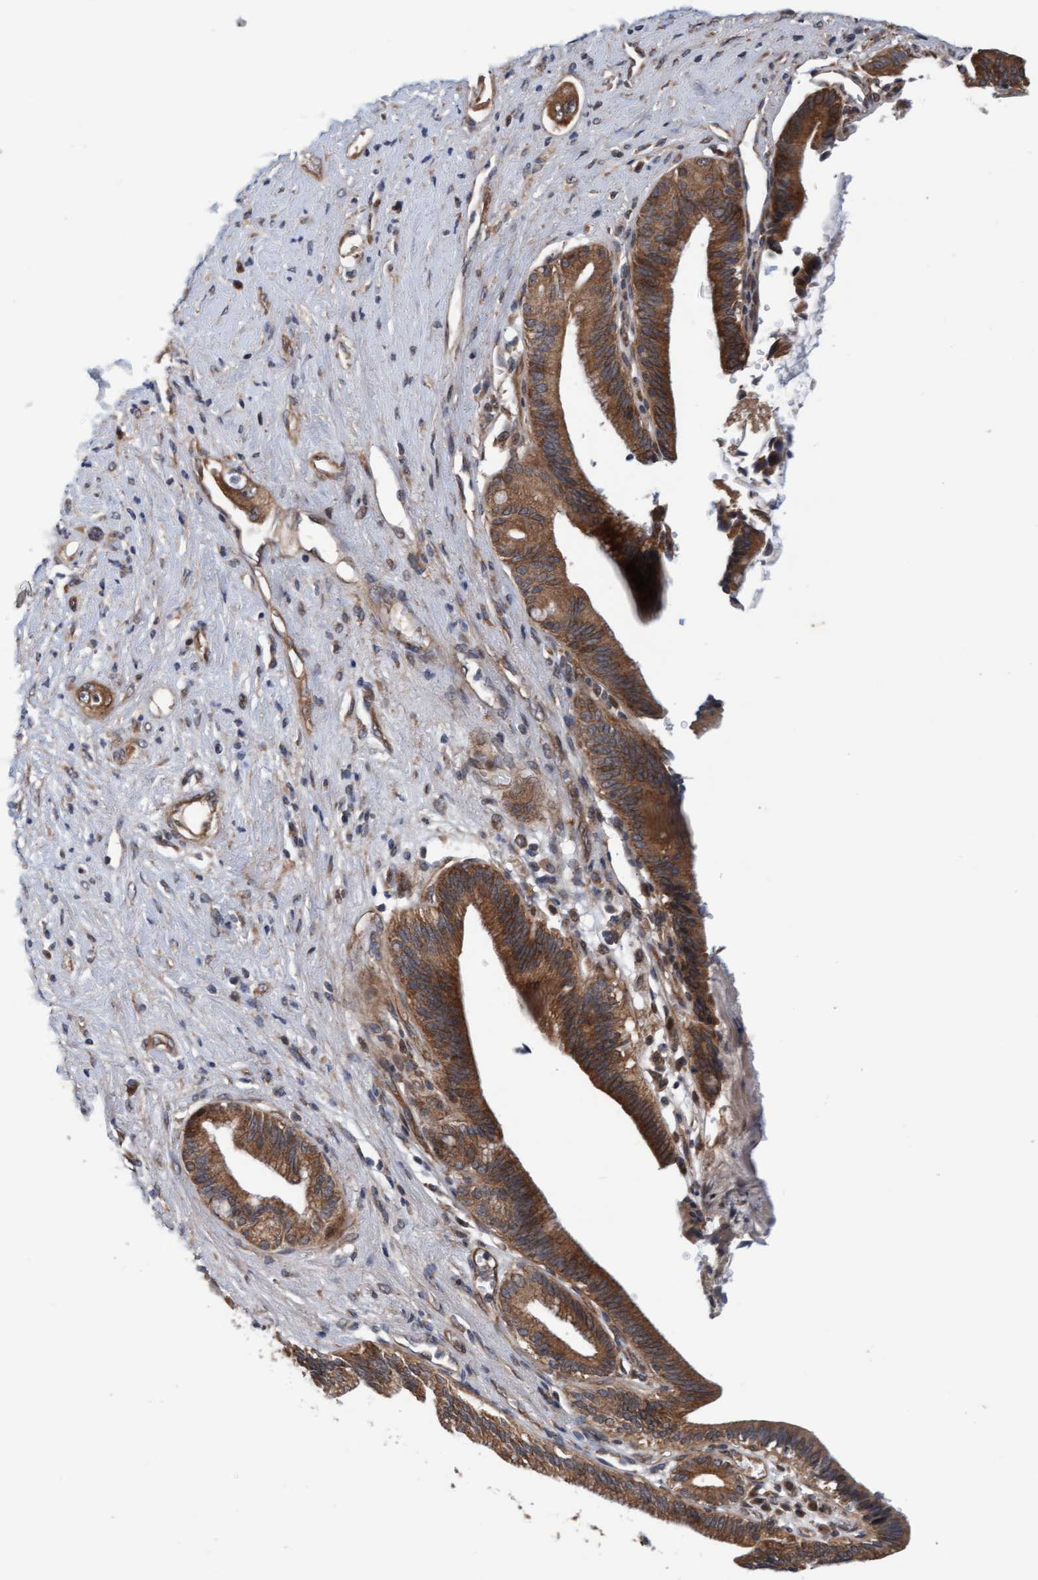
{"staining": {"intensity": "moderate", "quantity": ">75%", "location": "cytoplasmic/membranous"}, "tissue": "pancreatic cancer", "cell_type": "Tumor cells", "image_type": "cancer", "snomed": [{"axis": "morphology", "description": "Adenocarcinoma, NOS"}, {"axis": "topography", "description": "Pancreas"}], "caption": "Immunohistochemical staining of pancreatic cancer (adenocarcinoma) demonstrates medium levels of moderate cytoplasmic/membranous staining in about >75% of tumor cells. (DAB = brown stain, brightfield microscopy at high magnification).", "gene": "MLXIP", "patient": {"sex": "male", "age": 59}}